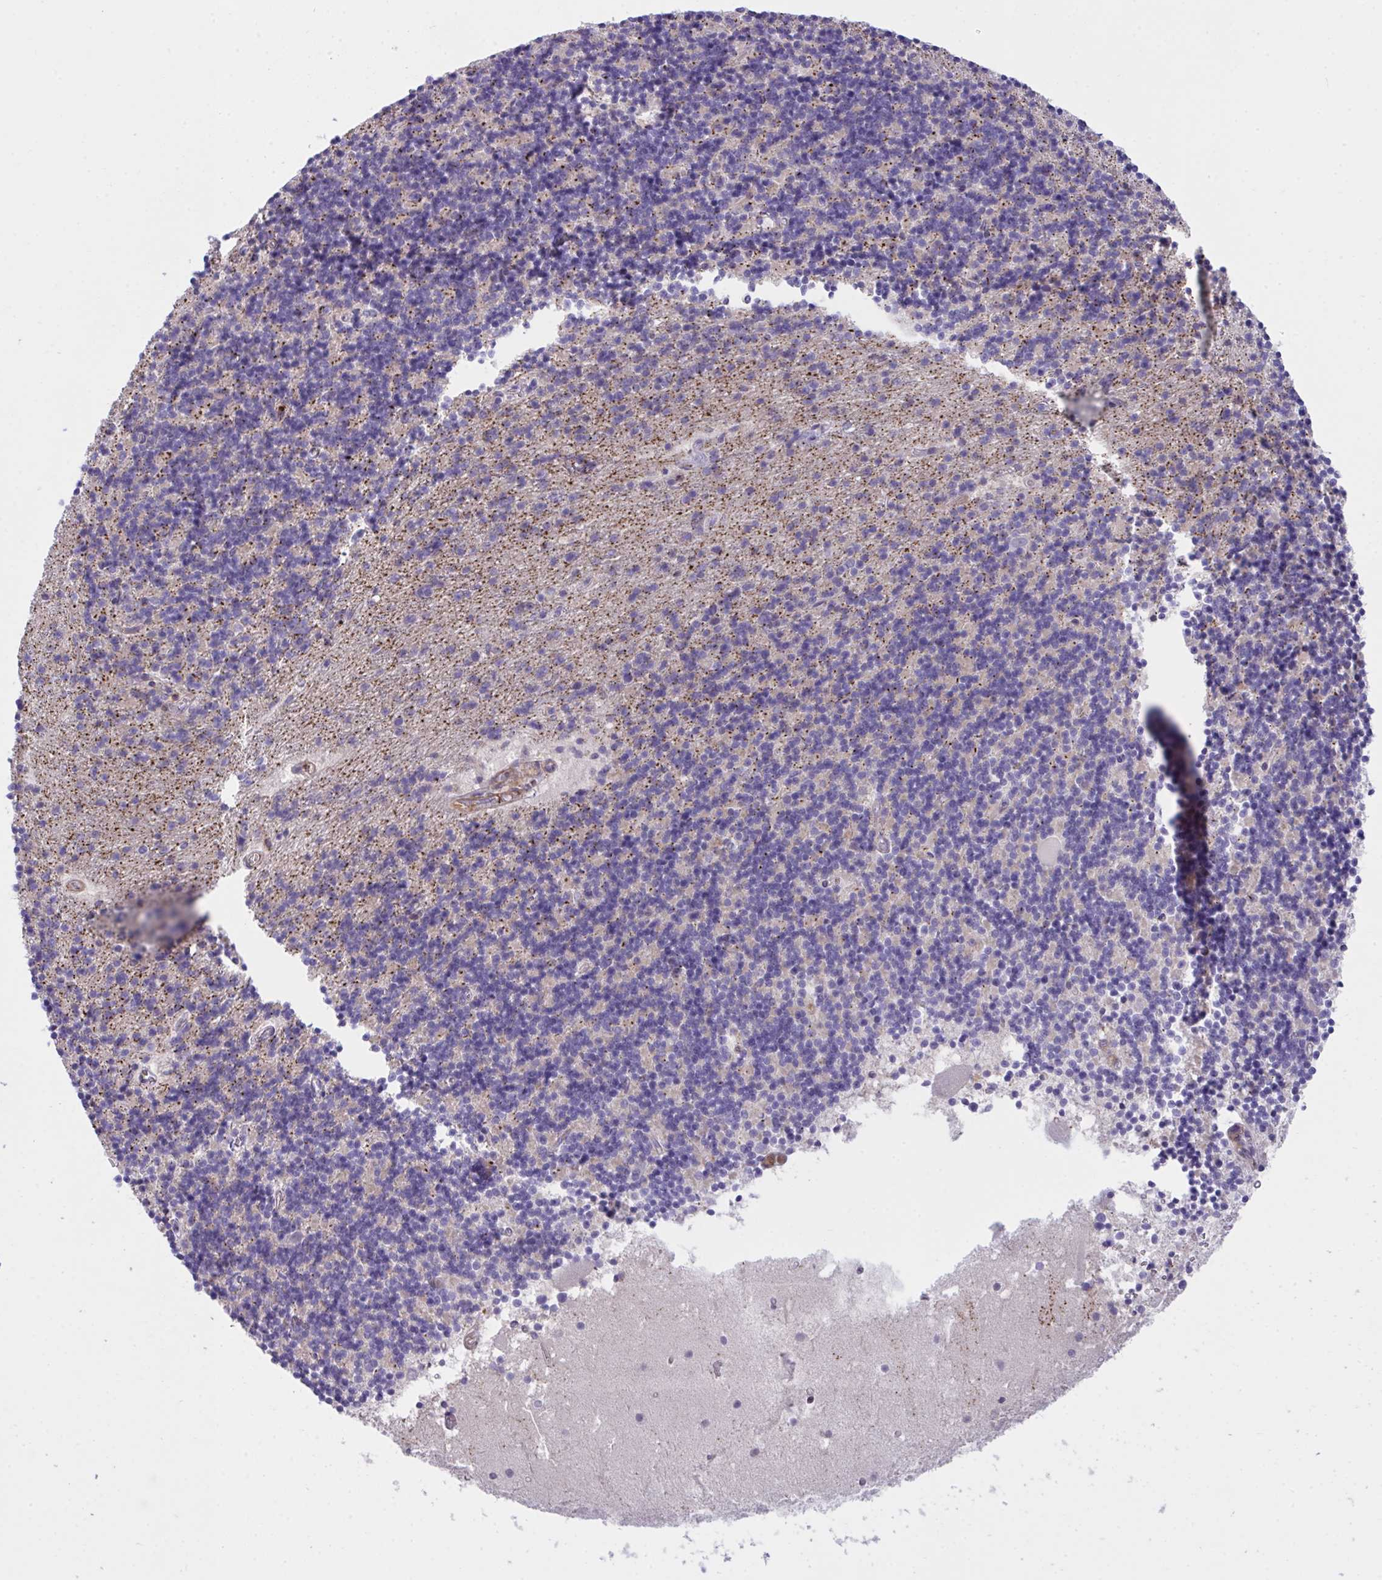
{"staining": {"intensity": "moderate", "quantity": "25%-75%", "location": "cytoplasmic/membranous"}, "tissue": "cerebellum", "cell_type": "Cells in granular layer", "image_type": "normal", "snomed": [{"axis": "morphology", "description": "Normal tissue, NOS"}, {"axis": "topography", "description": "Cerebellum"}], "caption": "IHC of unremarkable cerebellum demonstrates medium levels of moderate cytoplasmic/membranous positivity in about 25%-75% of cells in granular layer. (Brightfield microscopy of DAB IHC at high magnification).", "gene": "PPIH", "patient": {"sex": "male", "age": 54}}